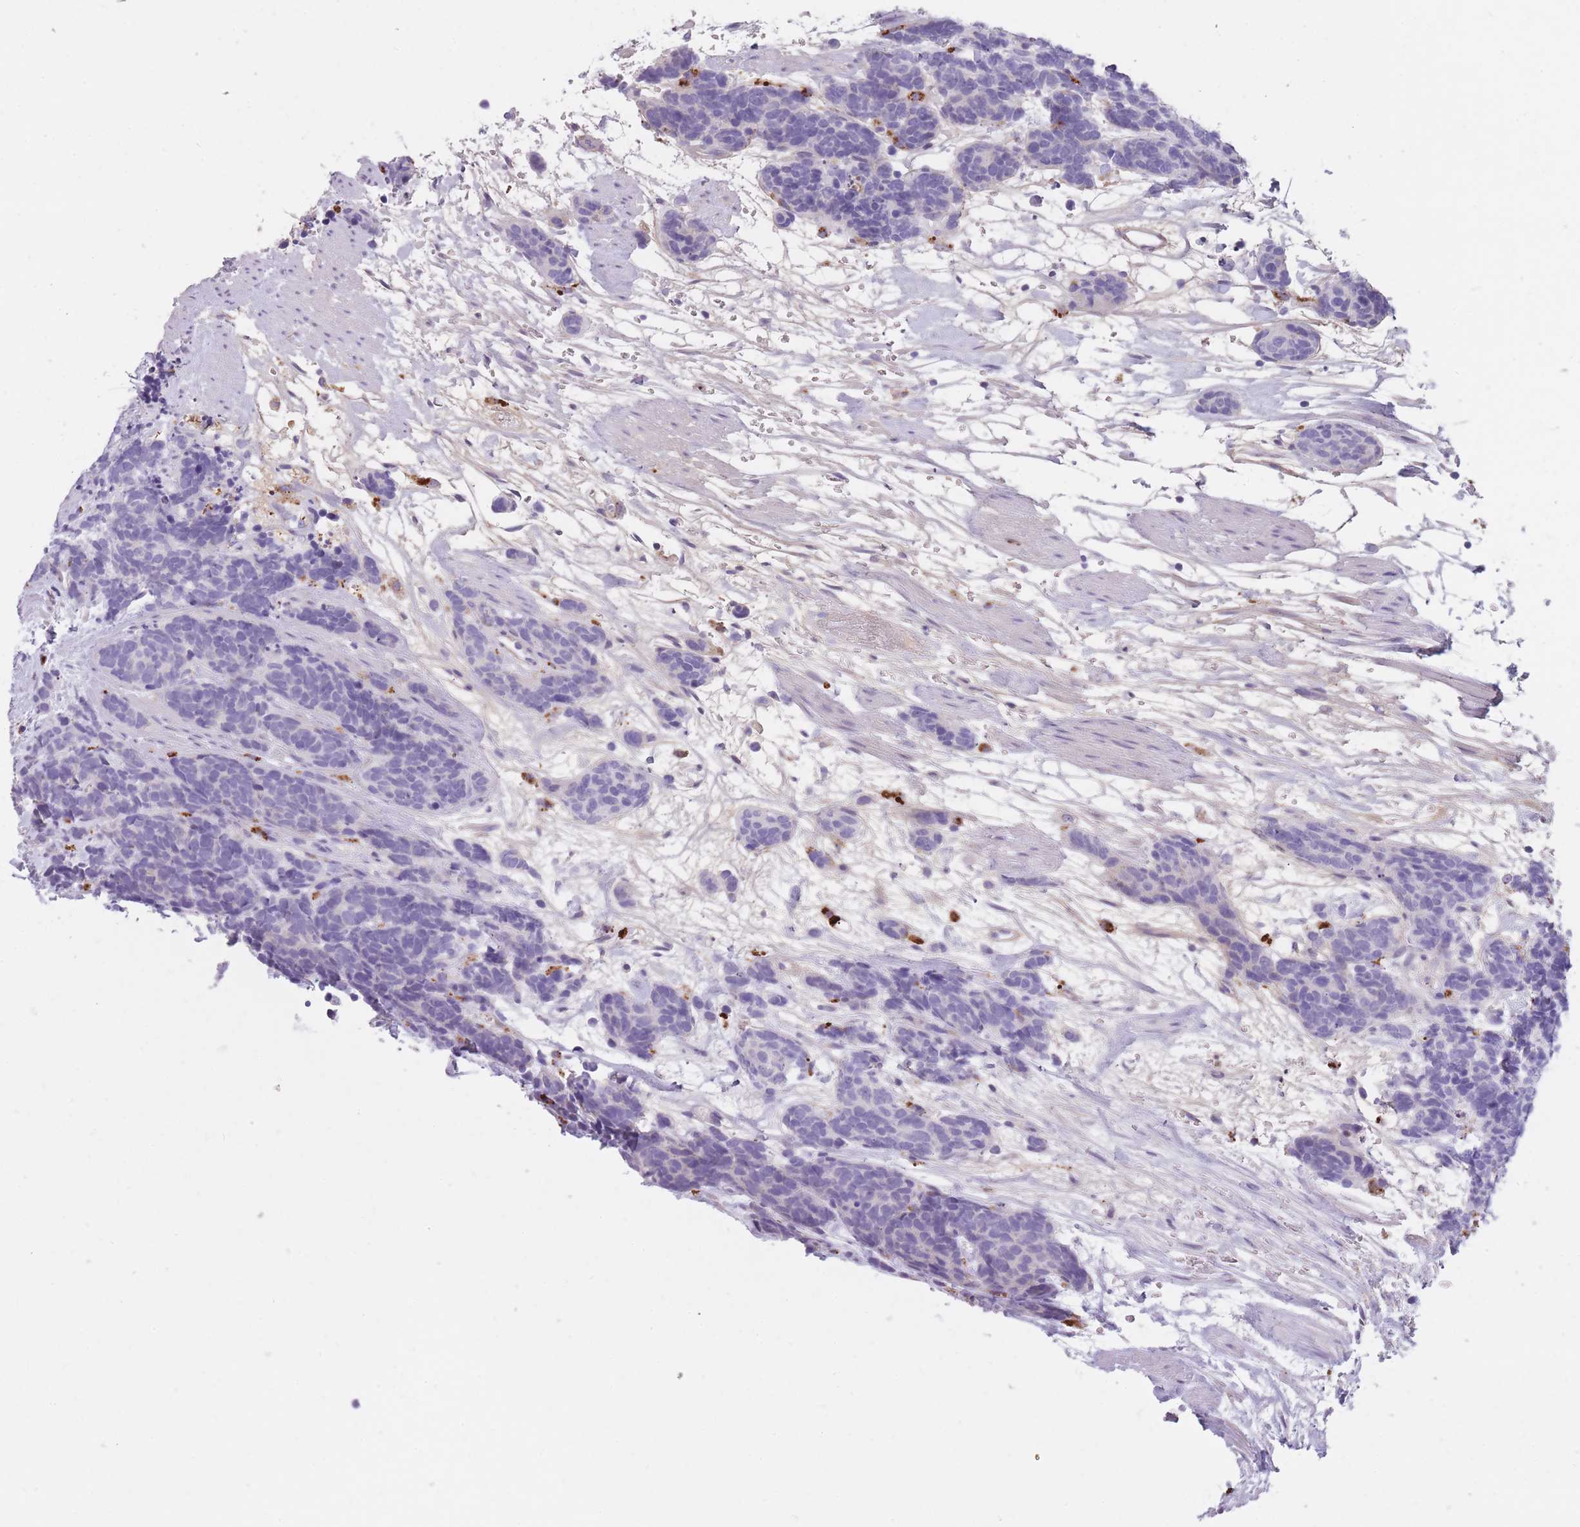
{"staining": {"intensity": "negative", "quantity": "none", "location": "none"}, "tissue": "carcinoid", "cell_type": "Tumor cells", "image_type": "cancer", "snomed": [{"axis": "morphology", "description": "Carcinoma, NOS"}, {"axis": "morphology", "description": "Carcinoid, malignant, NOS"}, {"axis": "topography", "description": "Prostate"}], "caption": "DAB (3,3'-diaminobenzidine) immunohistochemical staining of carcinoma demonstrates no significant positivity in tumor cells.", "gene": "GNAT1", "patient": {"sex": "male", "age": 57}}